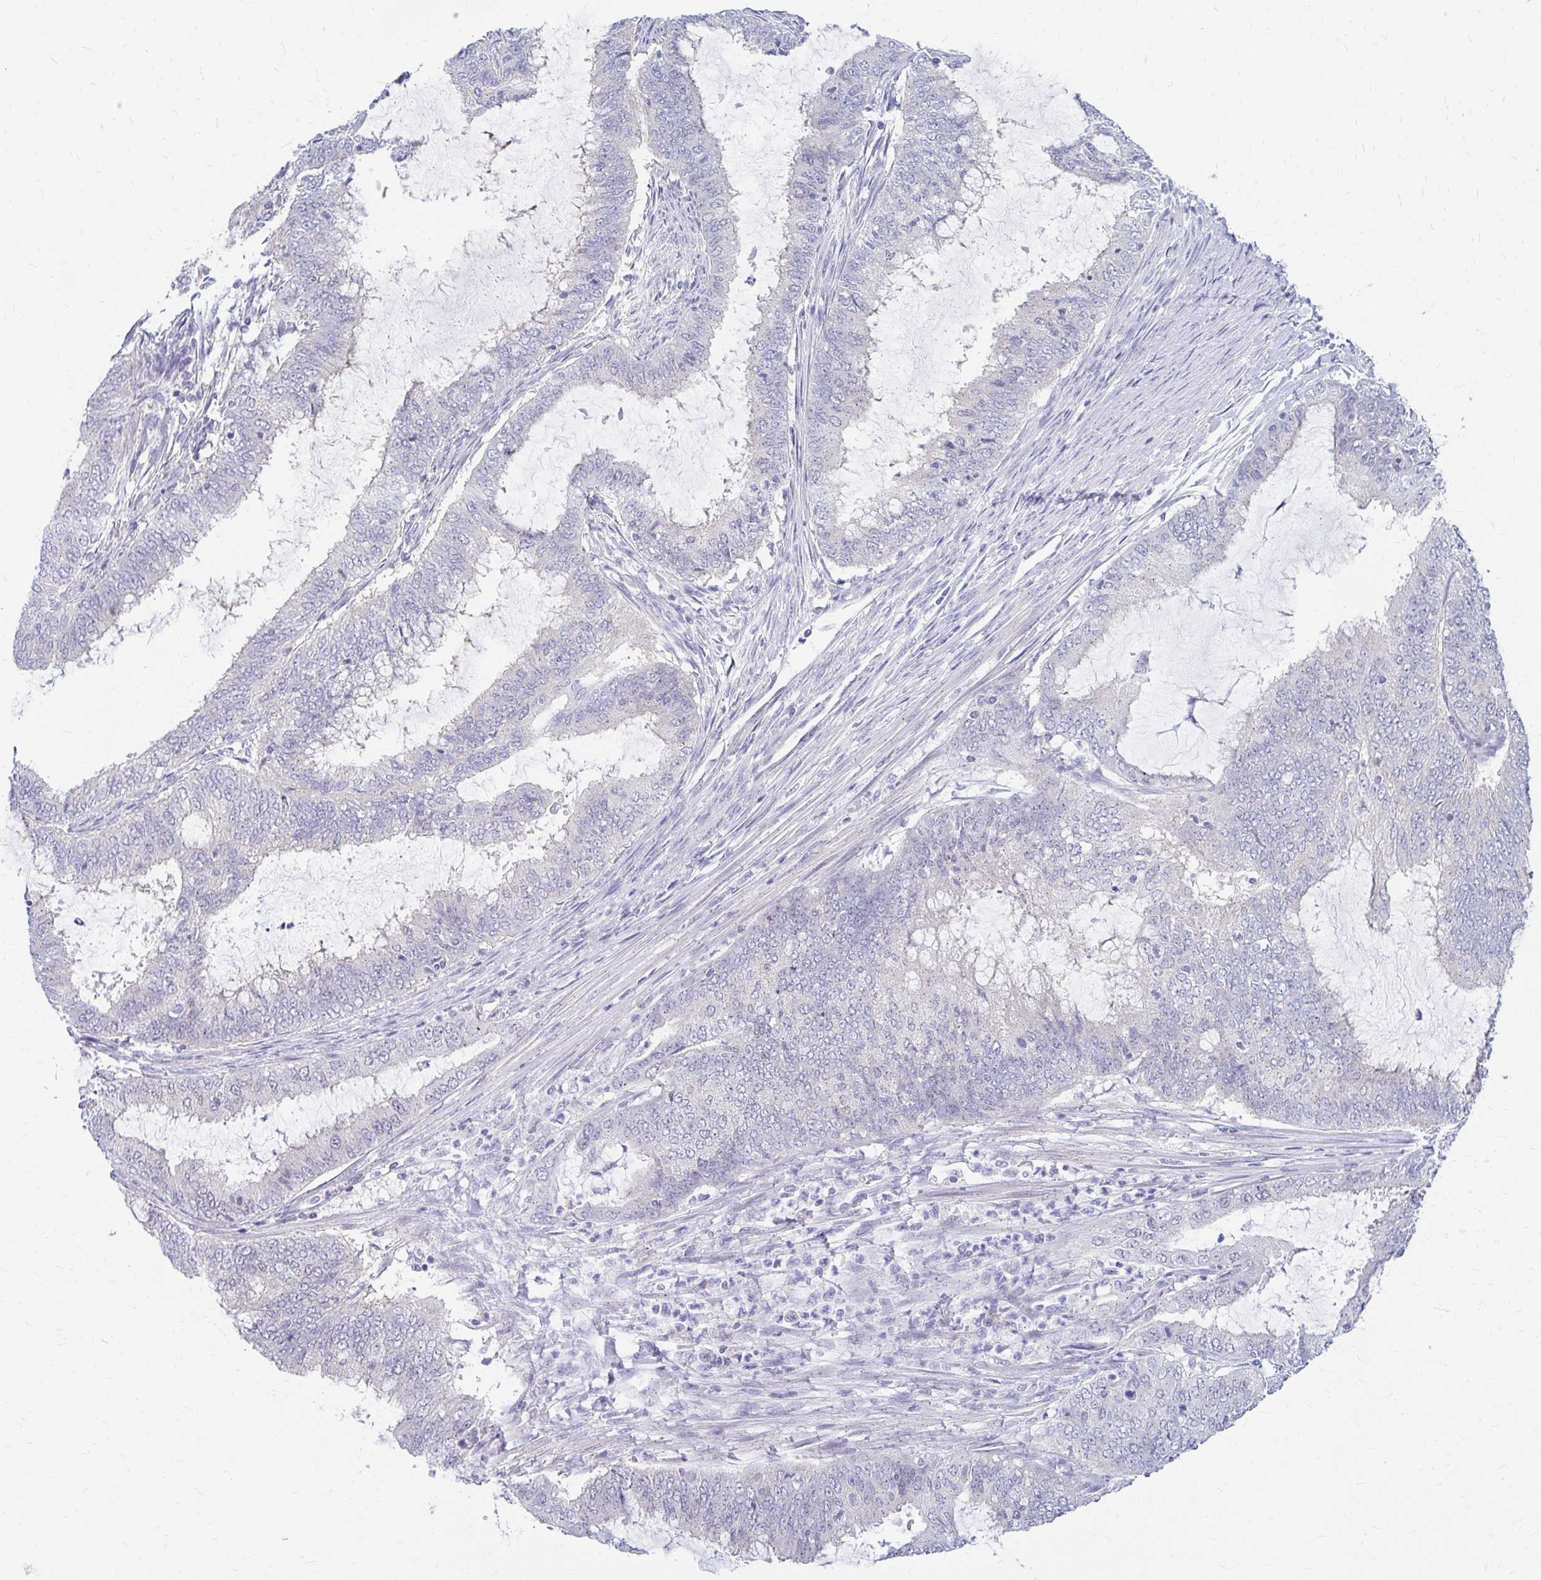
{"staining": {"intensity": "negative", "quantity": "none", "location": "none"}, "tissue": "endometrial cancer", "cell_type": "Tumor cells", "image_type": "cancer", "snomed": [{"axis": "morphology", "description": "Adenocarcinoma, NOS"}, {"axis": "topography", "description": "Endometrium"}], "caption": "Immunohistochemistry image of neoplastic tissue: adenocarcinoma (endometrial) stained with DAB (3,3'-diaminobenzidine) demonstrates no significant protein expression in tumor cells.", "gene": "RADIL", "patient": {"sex": "female", "age": 51}}